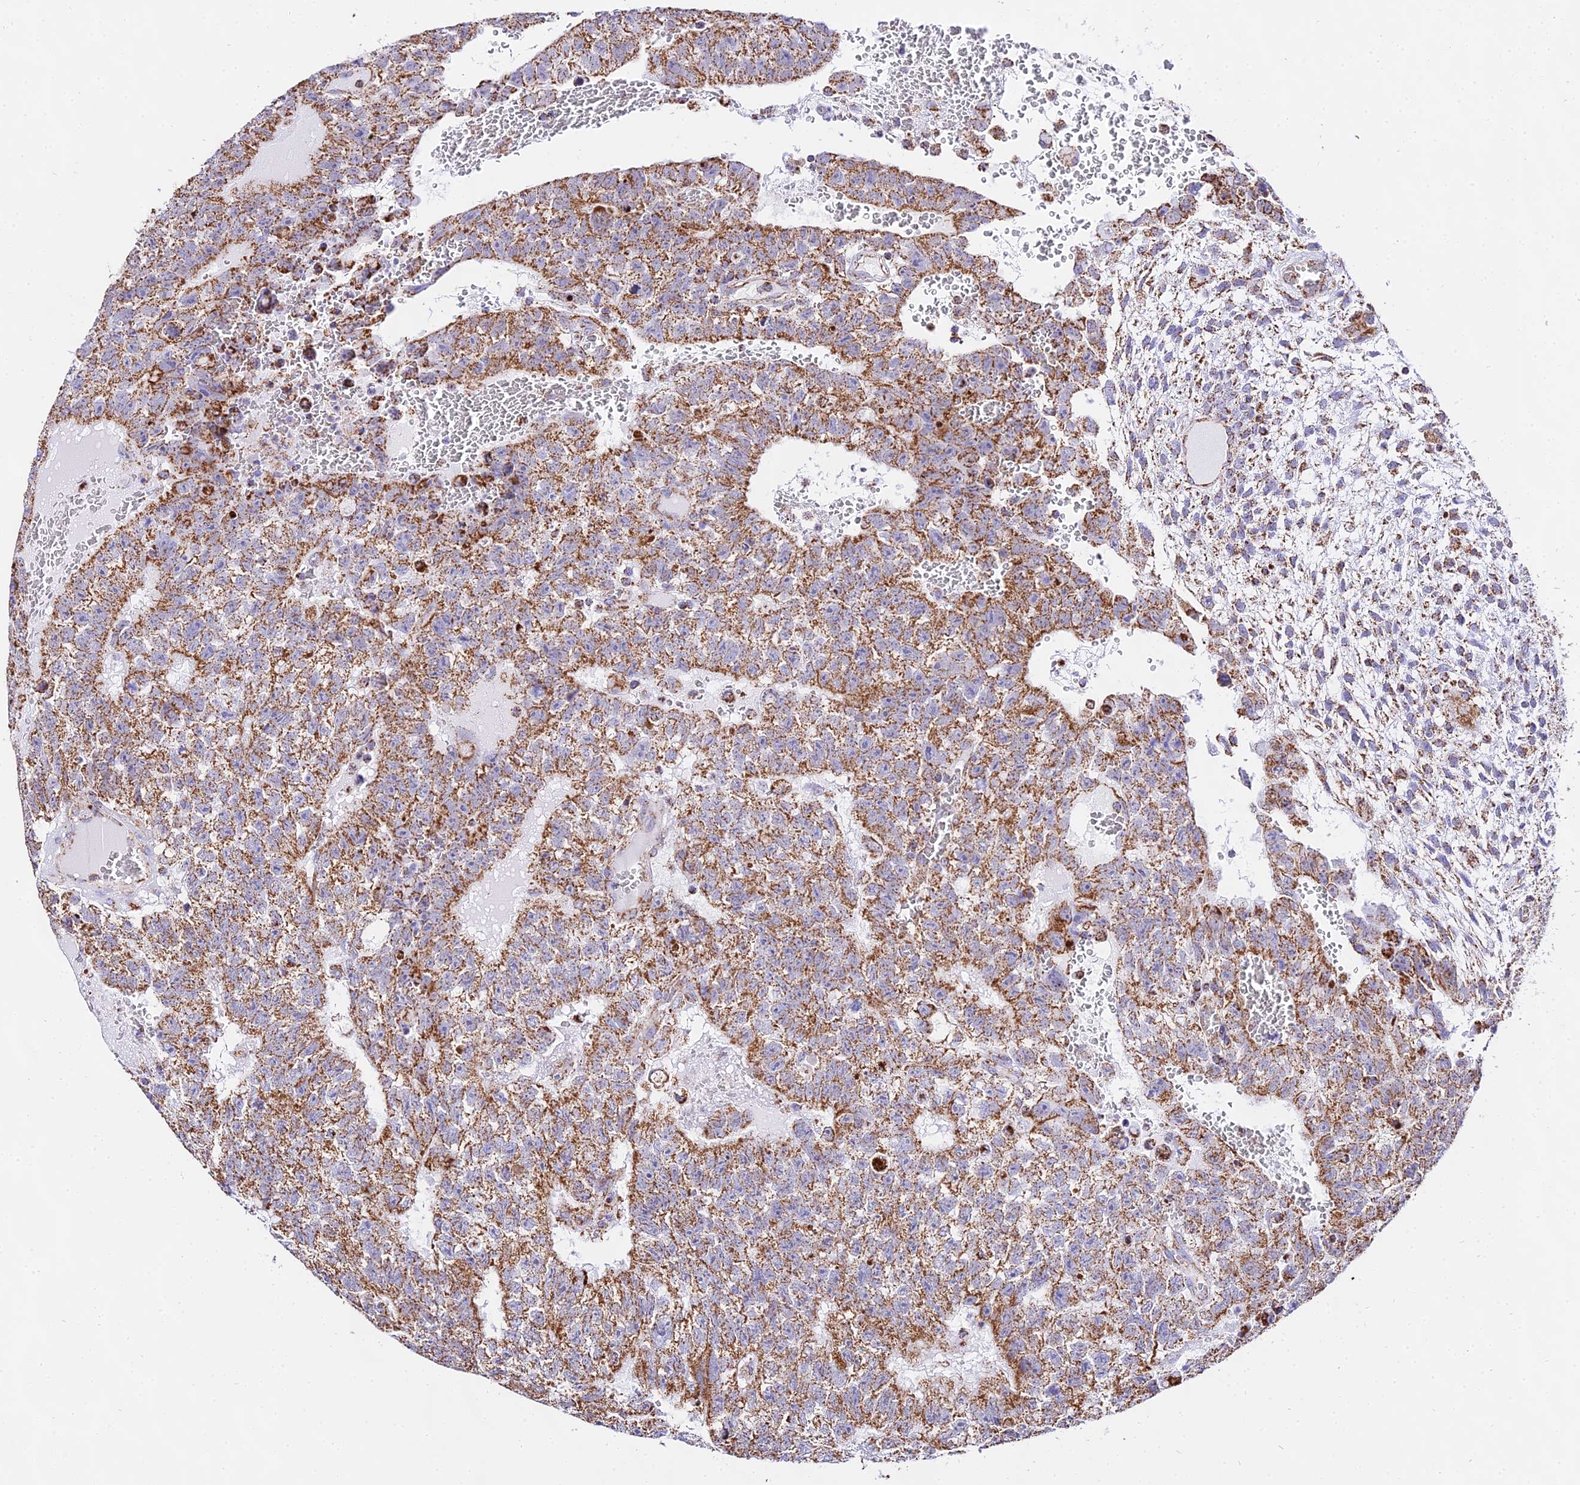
{"staining": {"intensity": "moderate", "quantity": ">75%", "location": "cytoplasmic/membranous"}, "tissue": "testis cancer", "cell_type": "Tumor cells", "image_type": "cancer", "snomed": [{"axis": "morphology", "description": "Carcinoma, Embryonal, NOS"}, {"axis": "topography", "description": "Testis"}], "caption": "Immunohistochemistry (IHC) of testis cancer displays medium levels of moderate cytoplasmic/membranous positivity in approximately >75% of tumor cells. (DAB = brown stain, brightfield microscopy at high magnification).", "gene": "ATP5PD", "patient": {"sex": "male", "age": 26}}